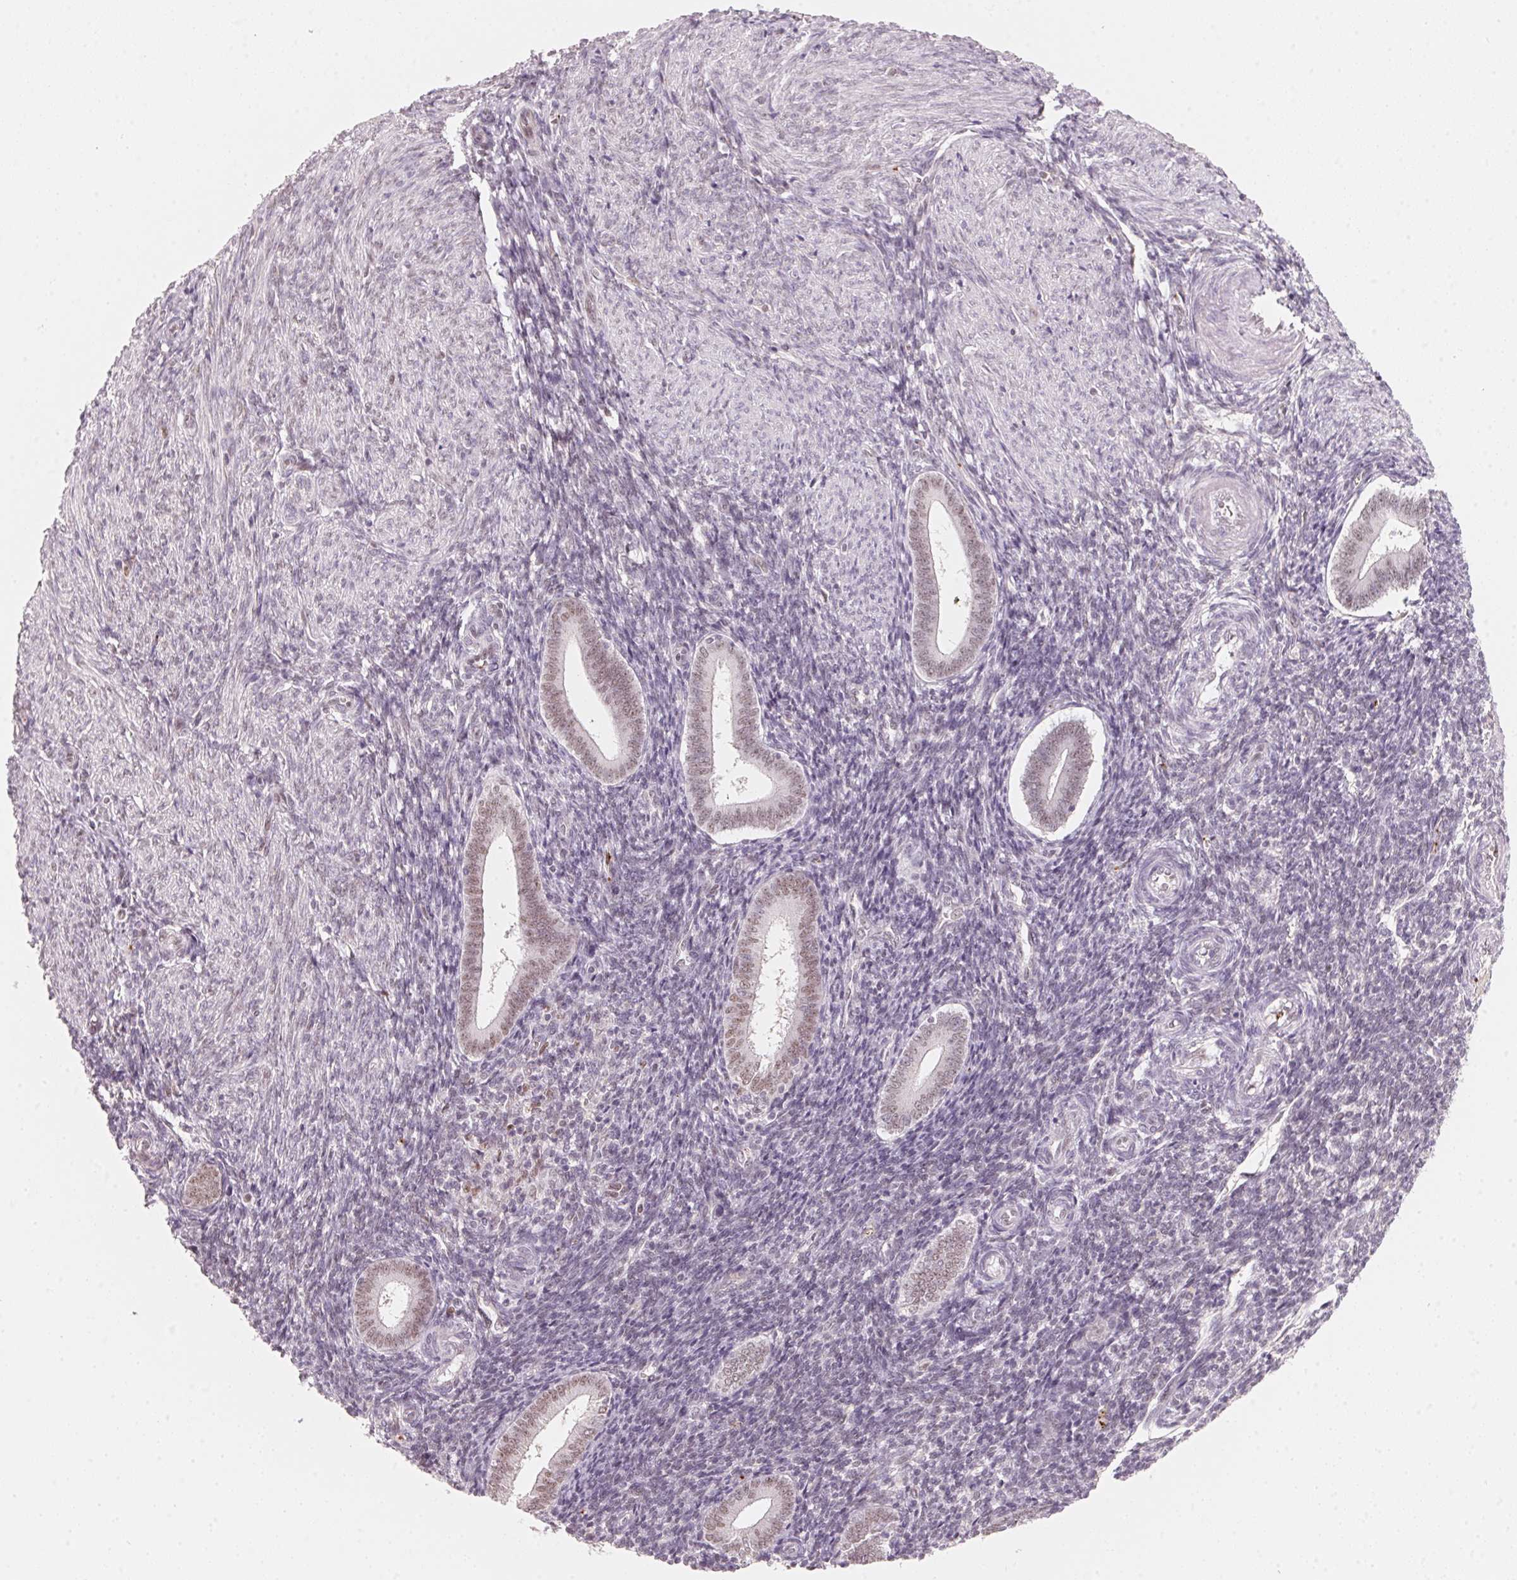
{"staining": {"intensity": "negative", "quantity": "none", "location": "none"}, "tissue": "endometrium", "cell_type": "Cells in endometrial stroma", "image_type": "normal", "snomed": [{"axis": "morphology", "description": "Normal tissue, NOS"}, {"axis": "topography", "description": "Endometrium"}], "caption": "This is an immunohistochemistry photomicrograph of benign human endometrium. There is no staining in cells in endometrial stroma.", "gene": "ARHGAP22", "patient": {"sex": "female", "age": 25}}